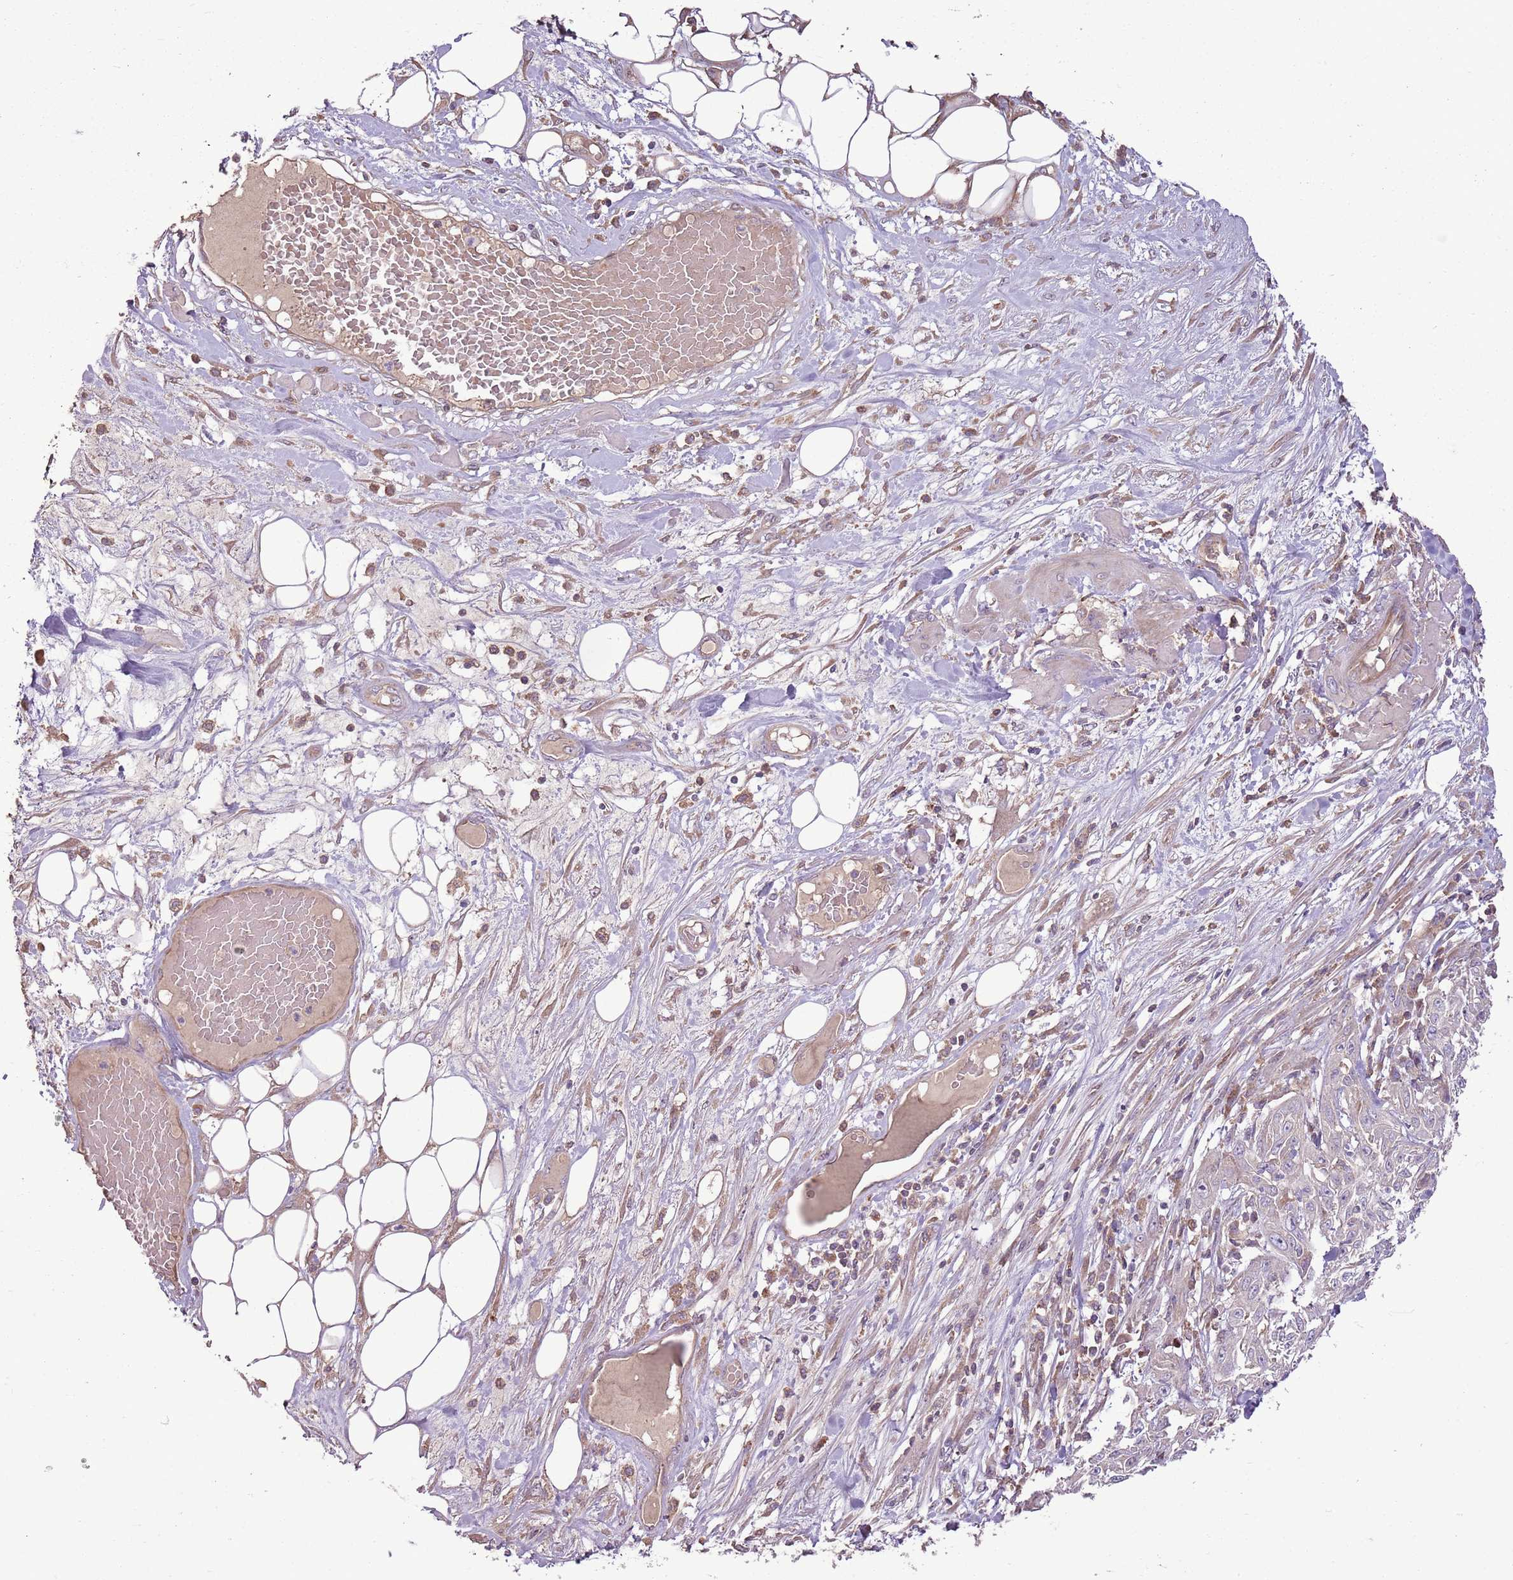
{"staining": {"intensity": "negative", "quantity": "none", "location": "none"}, "tissue": "skin cancer", "cell_type": "Tumor cells", "image_type": "cancer", "snomed": [{"axis": "morphology", "description": "Squamous cell carcinoma, NOS"}, {"axis": "morphology", "description": "Squamous cell carcinoma, metastatic, NOS"}, {"axis": "topography", "description": "Skin"}, {"axis": "topography", "description": "Lymph node"}], "caption": "DAB immunohistochemical staining of squamous cell carcinoma (skin) exhibits no significant expression in tumor cells.", "gene": "ANKRD24", "patient": {"sex": "male", "age": 75}}